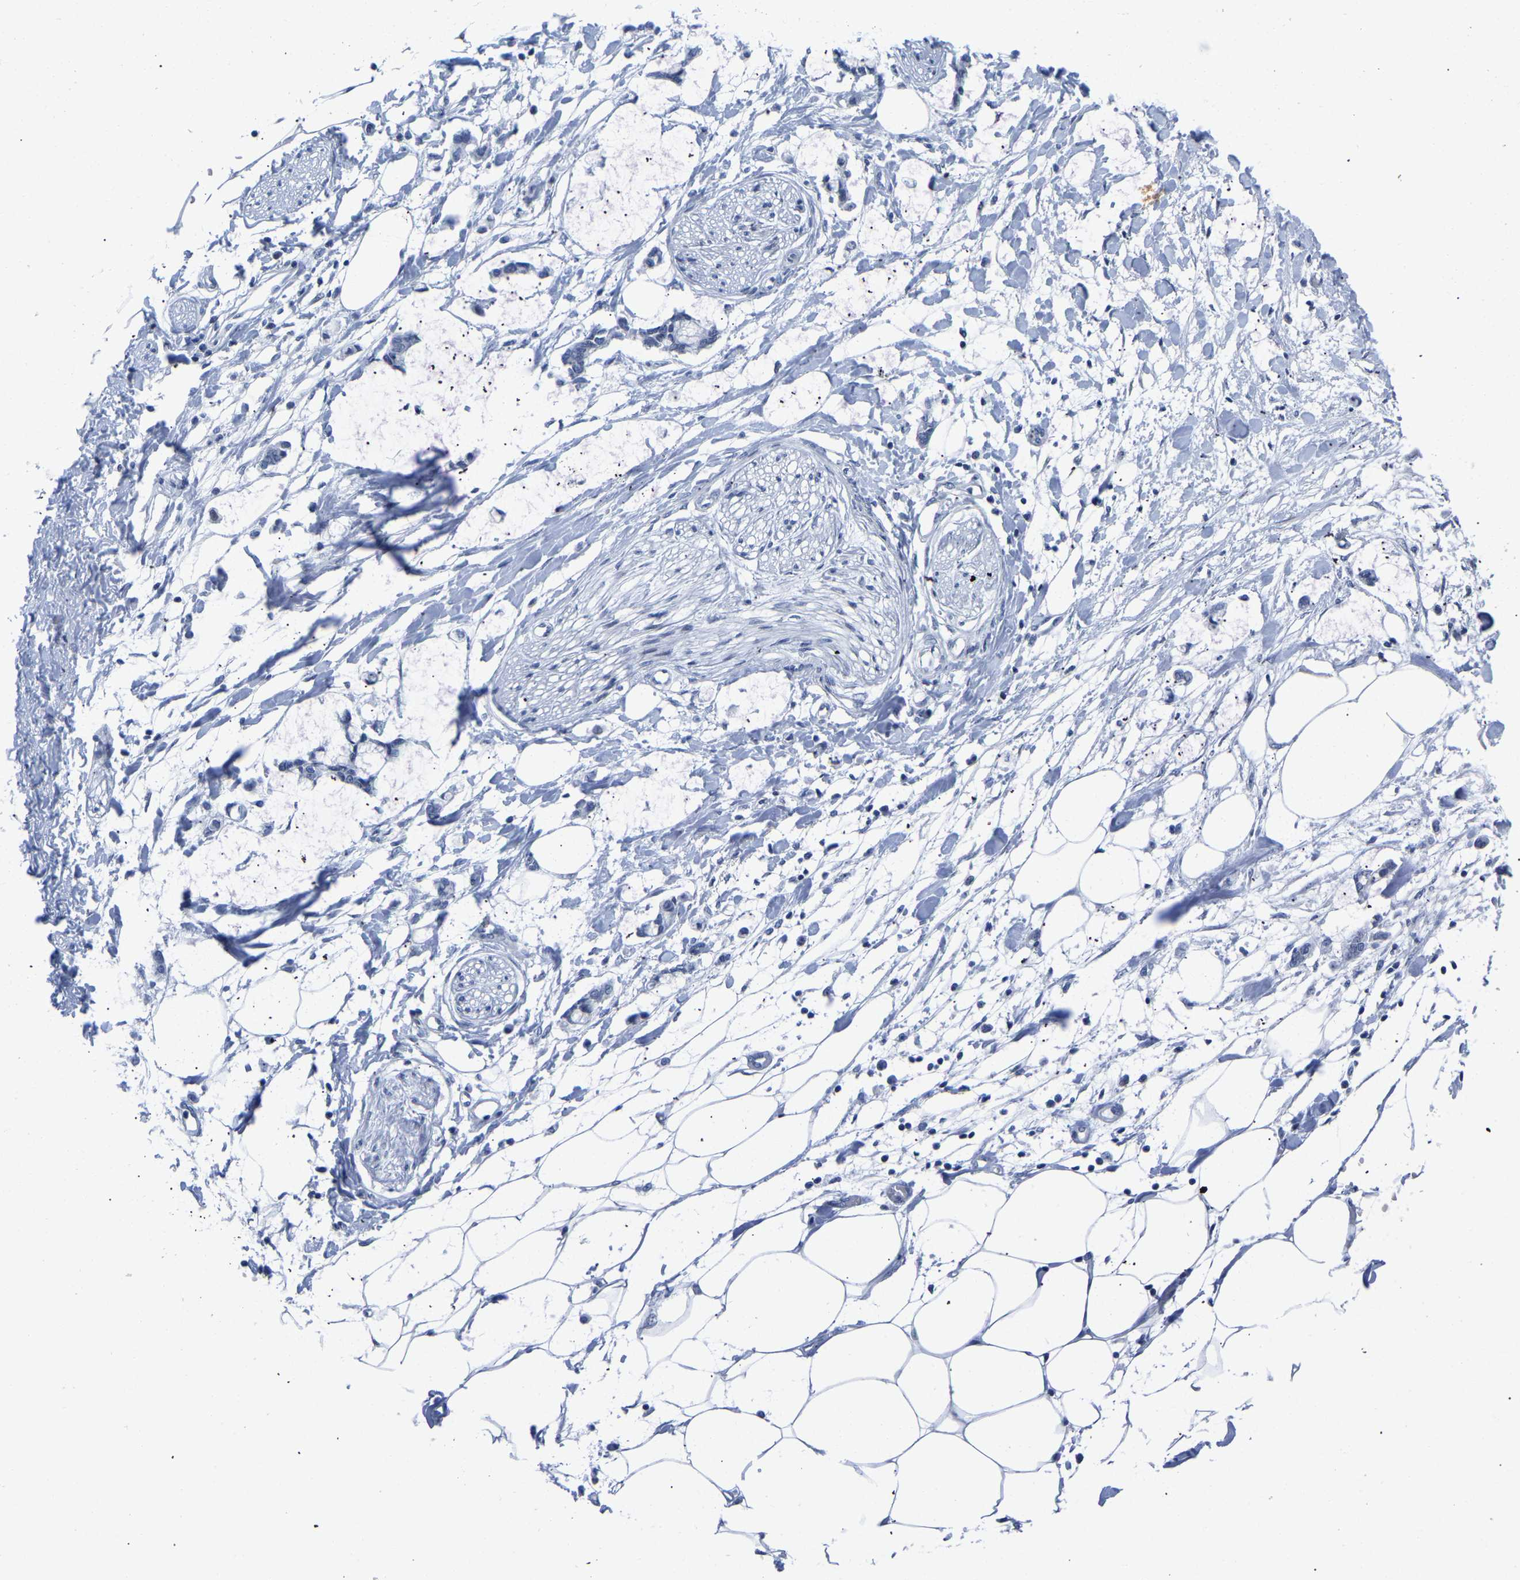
{"staining": {"intensity": "negative", "quantity": "none", "location": "none"}, "tissue": "adipose tissue", "cell_type": "Adipocytes", "image_type": "normal", "snomed": [{"axis": "morphology", "description": "Normal tissue, NOS"}, {"axis": "morphology", "description": "Adenocarcinoma, NOS"}, {"axis": "topography", "description": "Colon"}, {"axis": "topography", "description": "Peripheral nerve tissue"}], "caption": "IHC of unremarkable adipose tissue demonstrates no positivity in adipocytes.", "gene": "UPK3A", "patient": {"sex": "male", "age": 14}}